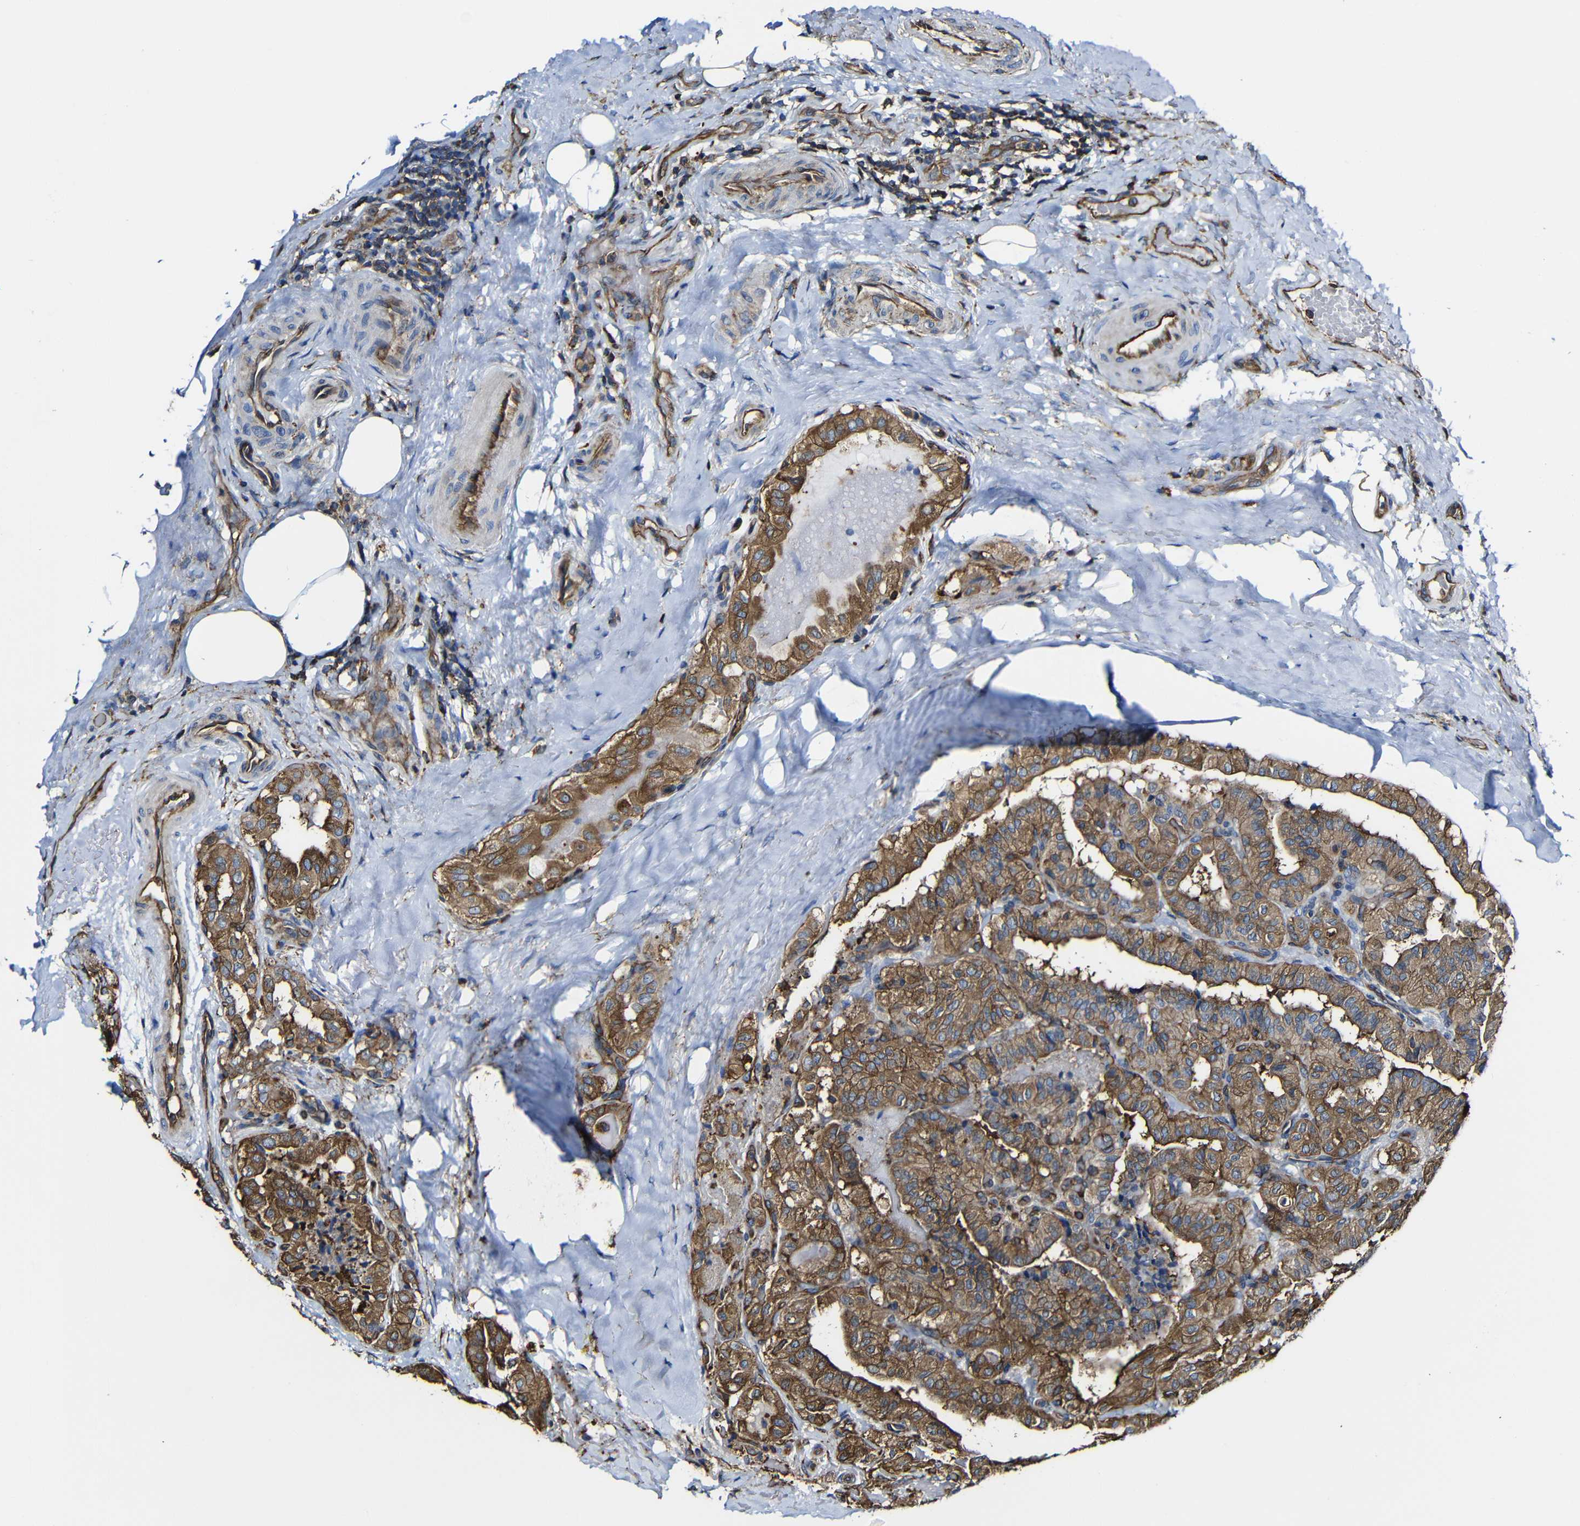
{"staining": {"intensity": "moderate", "quantity": ">75%", "location": "cytoplasmic/membranous"}, "tissue": "thyroid cancer", "cell_type": "Tumor cells", "image_type": "cancer", "snomed": [{"axis": "morphology", "description": "Papillary adenocarcinoma, NOS"}, {"axis": "topography", "description": "Thyroid gland"}], "caption": "Tumor cells demonstrate medium levels of moderate cytoplasmic/membranous expression in approximately >75% of cells in human thyroid cancer (papillary adenocarcinoma). The staining was performed using DAB to visualize the protein expression in brown, while the nuclei were stained in blue with hematoxylin (Magnification: 20x).", "gene": "MSN", "patient": {"sex": "male", "age": 77}}